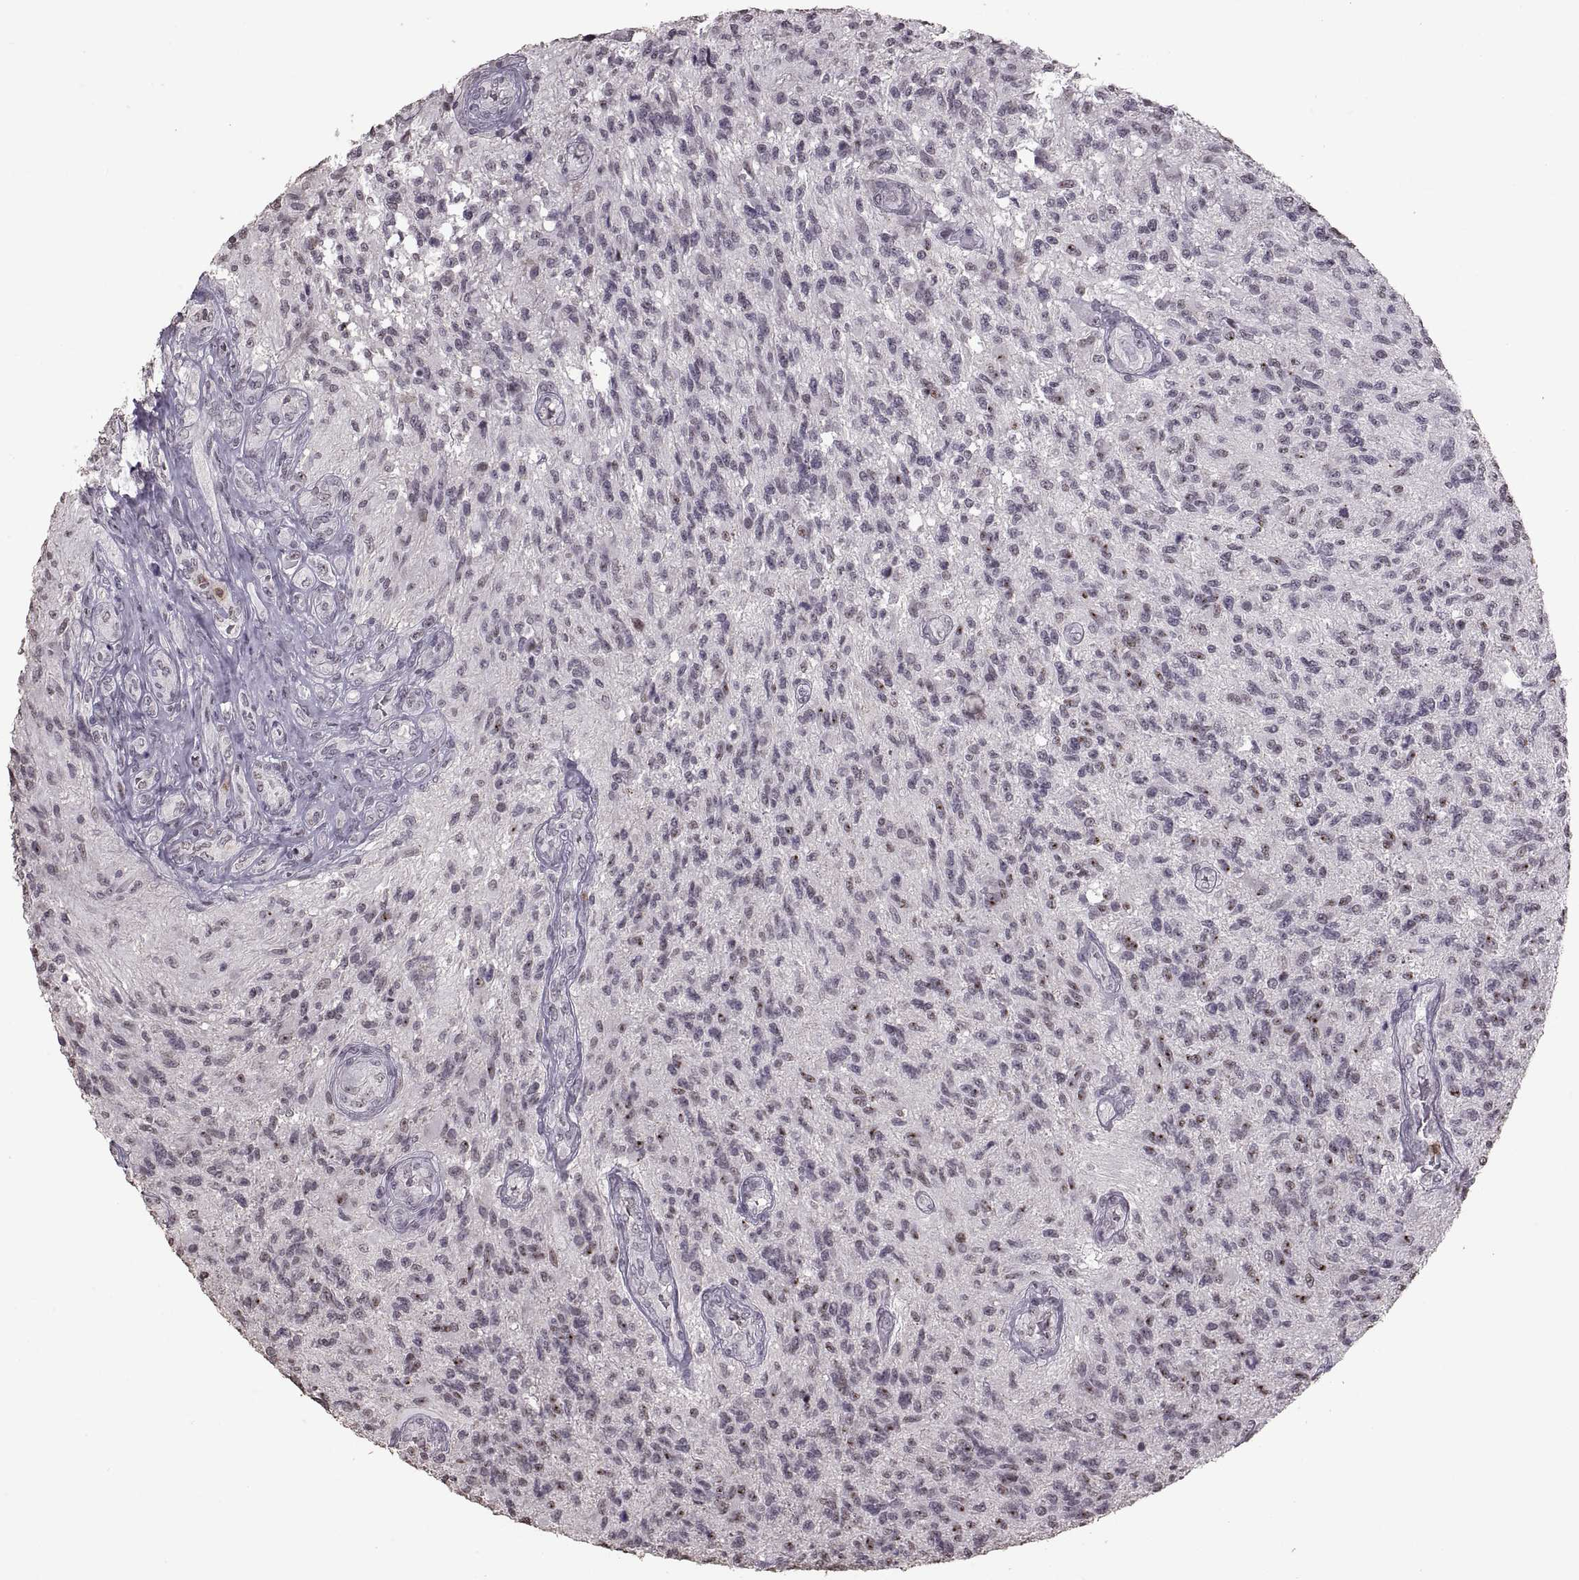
{"staining": {"intensity": "moderate", "quantity": "<25%", "location": "nuclear"}, "tissue": "glioma", "cell_type": "Tumor cells", "image_type": "cancer", "snomed": [{"axis": "morphology", "description": "Glioma, malignant, High grade"}, {"axis": "topography", "description": "Brain"}], "caption": "Glioma stained with DAB (3,3'-diaminobenzidine) IHC displays low levels of moderate nuclear staining in approximately <25% of tumor cells. The staining is performed using DAB brown chromogen to label protein expression. The nuclei are counter-stained blue using hematoxylin.", "gene": "PALS1", "patient": {"sex": "male", "age": 56}}